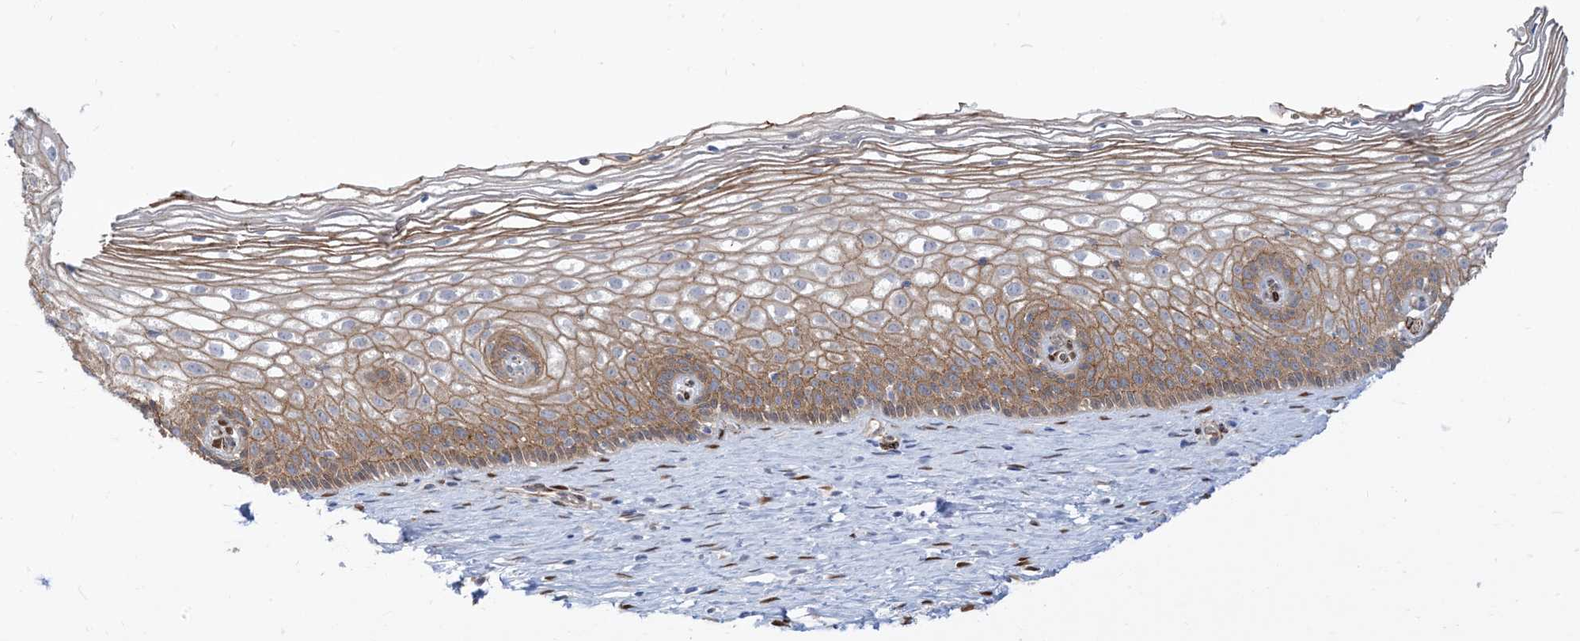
{"staining": {"intensity": "weak", "quantity": "<25%", "location": "cytoplasmic/membranous"}, "tissue": "cervix", "cell_type": "Glandular cells", "image_type": "normal", "snomed": [{"axis": "morphology", "description": "Normal tissue, NOS"}, {"axis": "topography", "description": "Cervix"}], "caption": "This is an IHC photomicrograph of benign human cervix. There is no expression in glandular cells.", "gene": "RIN1", "patient": {"sex": "female", "age": 33}}